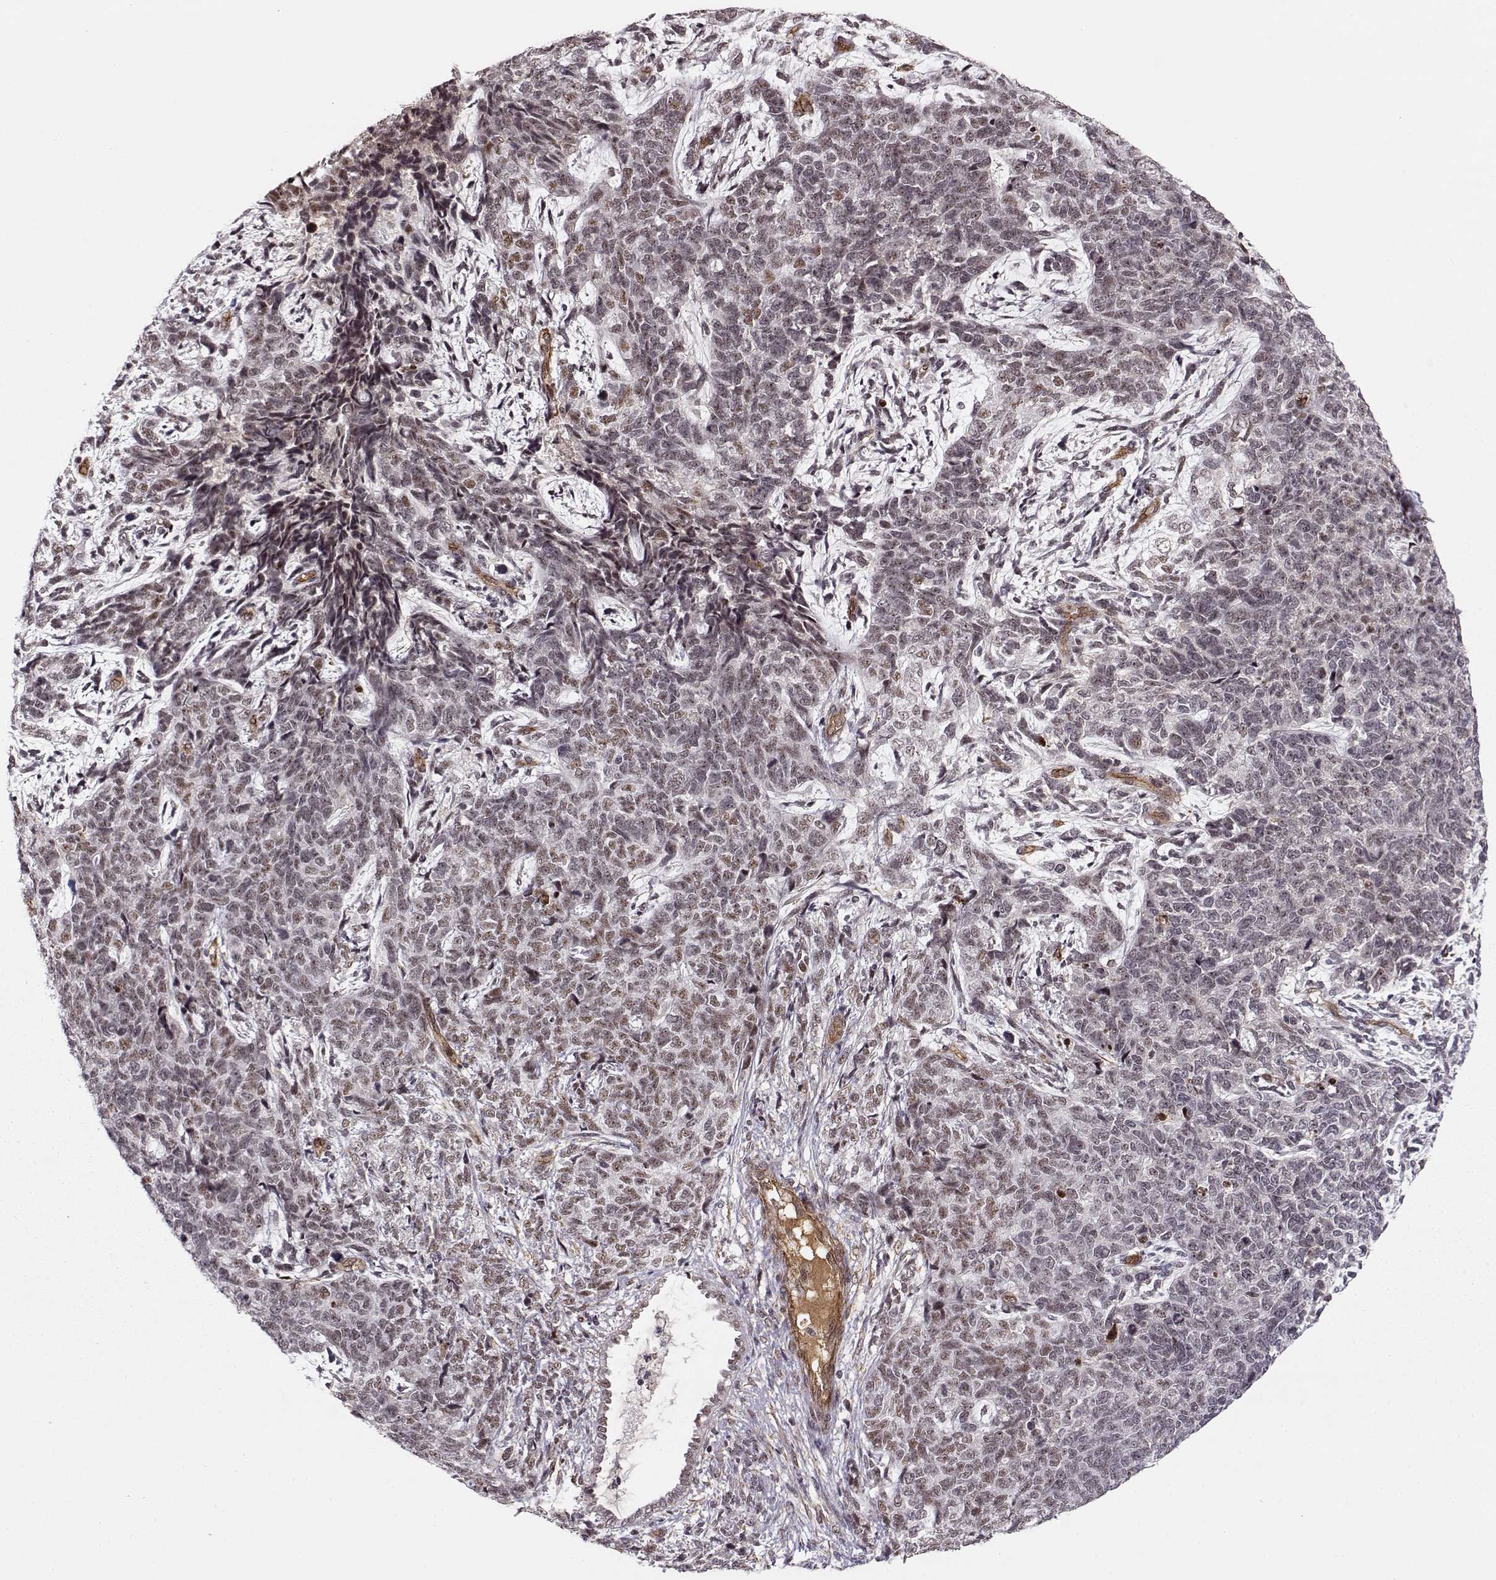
{"staining": {"intensity": "weak", "quantity": "25%-75%", "location": "nuclear"}, "tissue": "cervical cancer", "cell_type": "Tumor cells", "image_type": "cancer", "snomed": [{"axis": "morphology", "description": "Squamous cell carcinoma, NOS"}, {"axis": "topography", "description": "Cervix"}], "caption": "Human cervical cancer stained for a protein (brown) exhibits weak nuclear positive positivity in approximately 25%-75% of tumor cells.", "gene": "CIR1", "patient": {"sex": "female", "age": 63}}